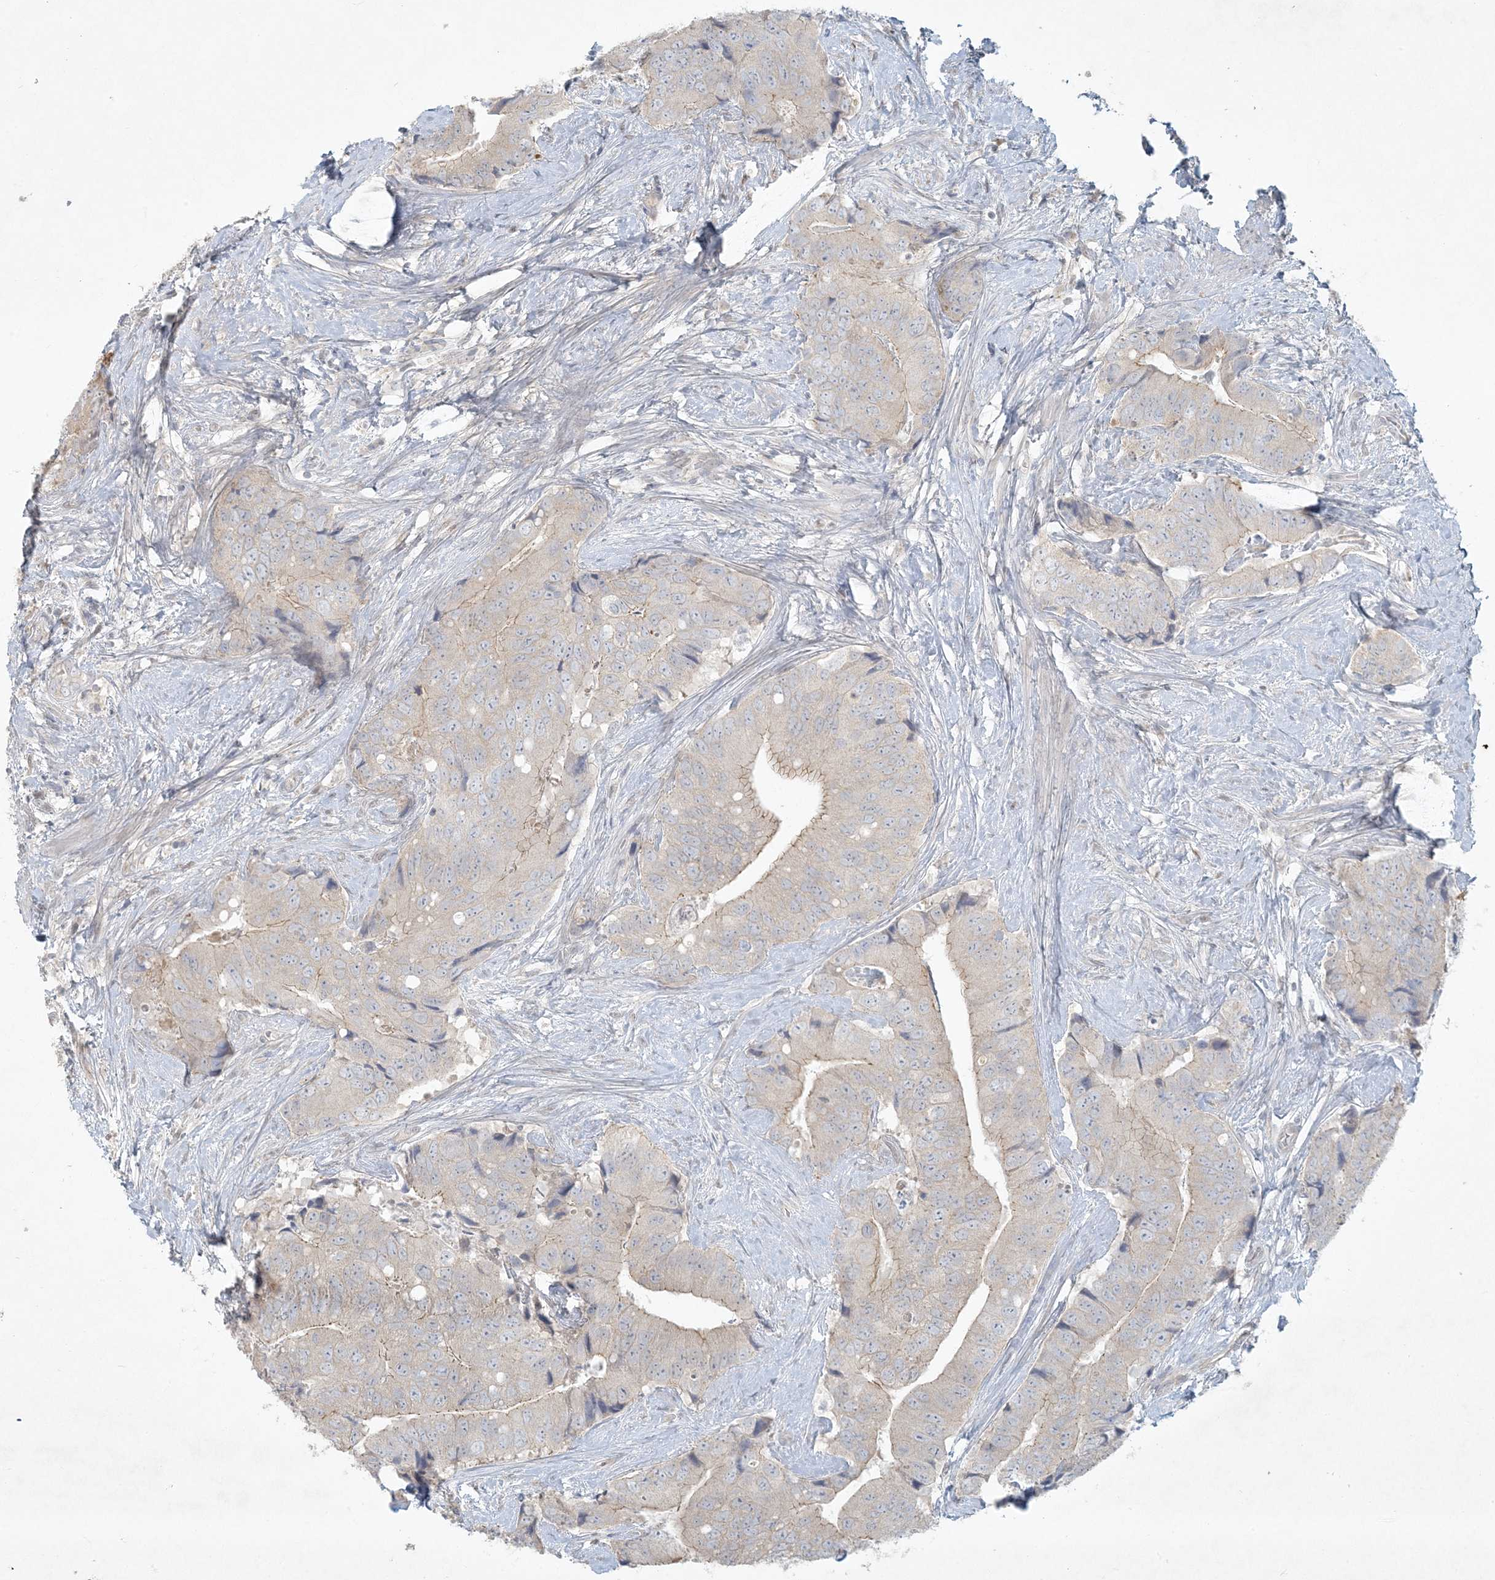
{"staining": {"intensity": "weak", "quantity": "<25%", "location": "cytoplasmic/membranous"}, "tissue": "prostate cancer", "cell_type": "Tumor cells", "image_type": "cancer", "snomed": [{"axis": "morphology", "description": "Adenocarcinoma, High grade"}, {"axis": "topography", "description": "Prostate"}], "caption": "Prostate cancer (adenocarcinoma (high-grade)) stained for a protein using IHC exhibits no positivity tumor cells.", "gene": "BCORL1", "patient": {"sex": "male", "age": 70}}